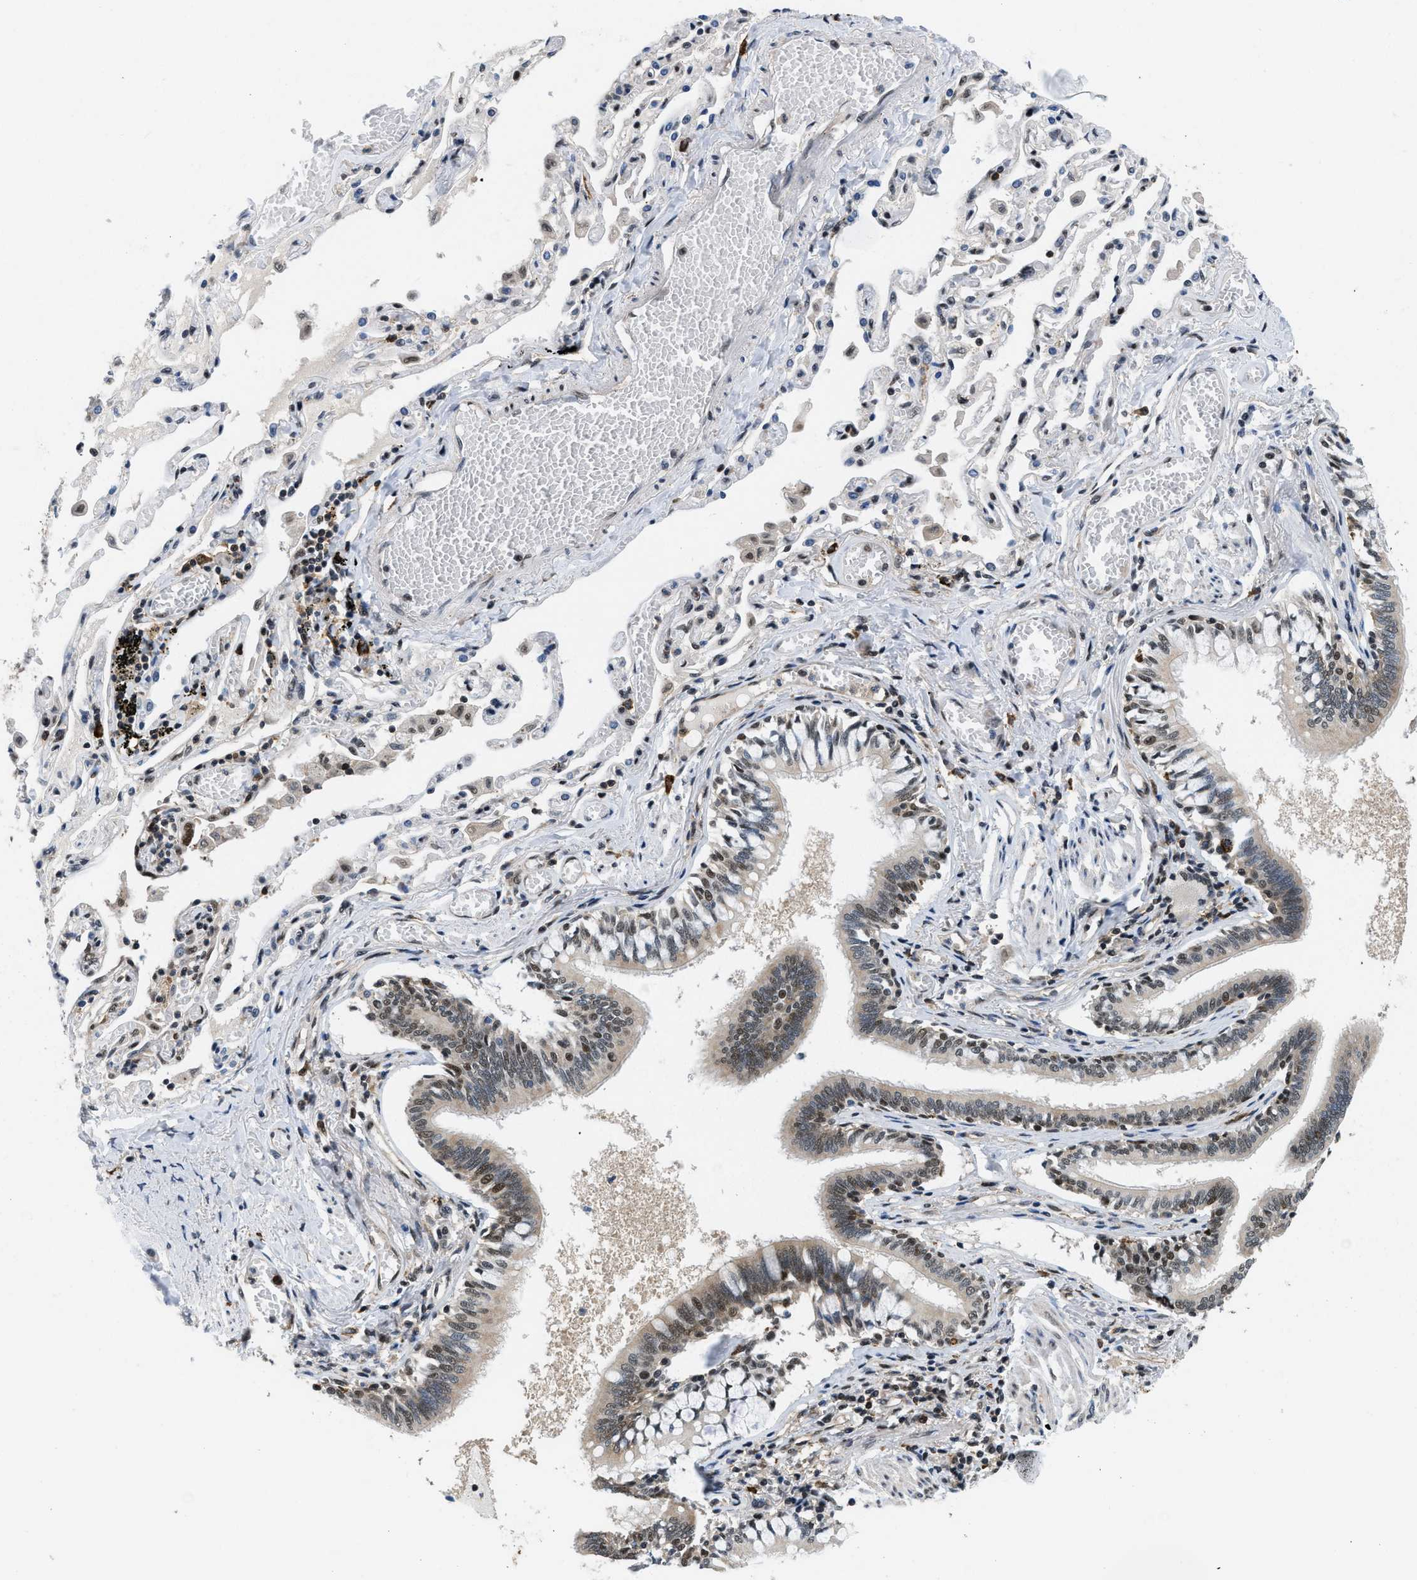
{"staining": {"intensity": "moderate", "quantity": ">75%", "location": "cytoplasmic/membranous,nuclear"}, "tissue": "bronchus", "cell_type": "Respiratory epithelial cells", "image_type": "normal", "snomed": [{"axis": "morphology", "description": "Normal tissue, NOS"}, {"axis": "morphology", "description": "Inflammation, NOS"}, {"axis": "topography", "description": "Cartilage tissue"}, {"axis": "topography", "description": "Lung"}], "caption": "The immunohistochemical stain labels moderate cytoplasmic/membranous,nuclear staining in respiratory epithelial cells of benign bronchus. (brown staining indicates protein expression, while blue staining denotes nuclei).", "gene": "ATF7IP", "patient": {"sex": "male", "age": 71}}